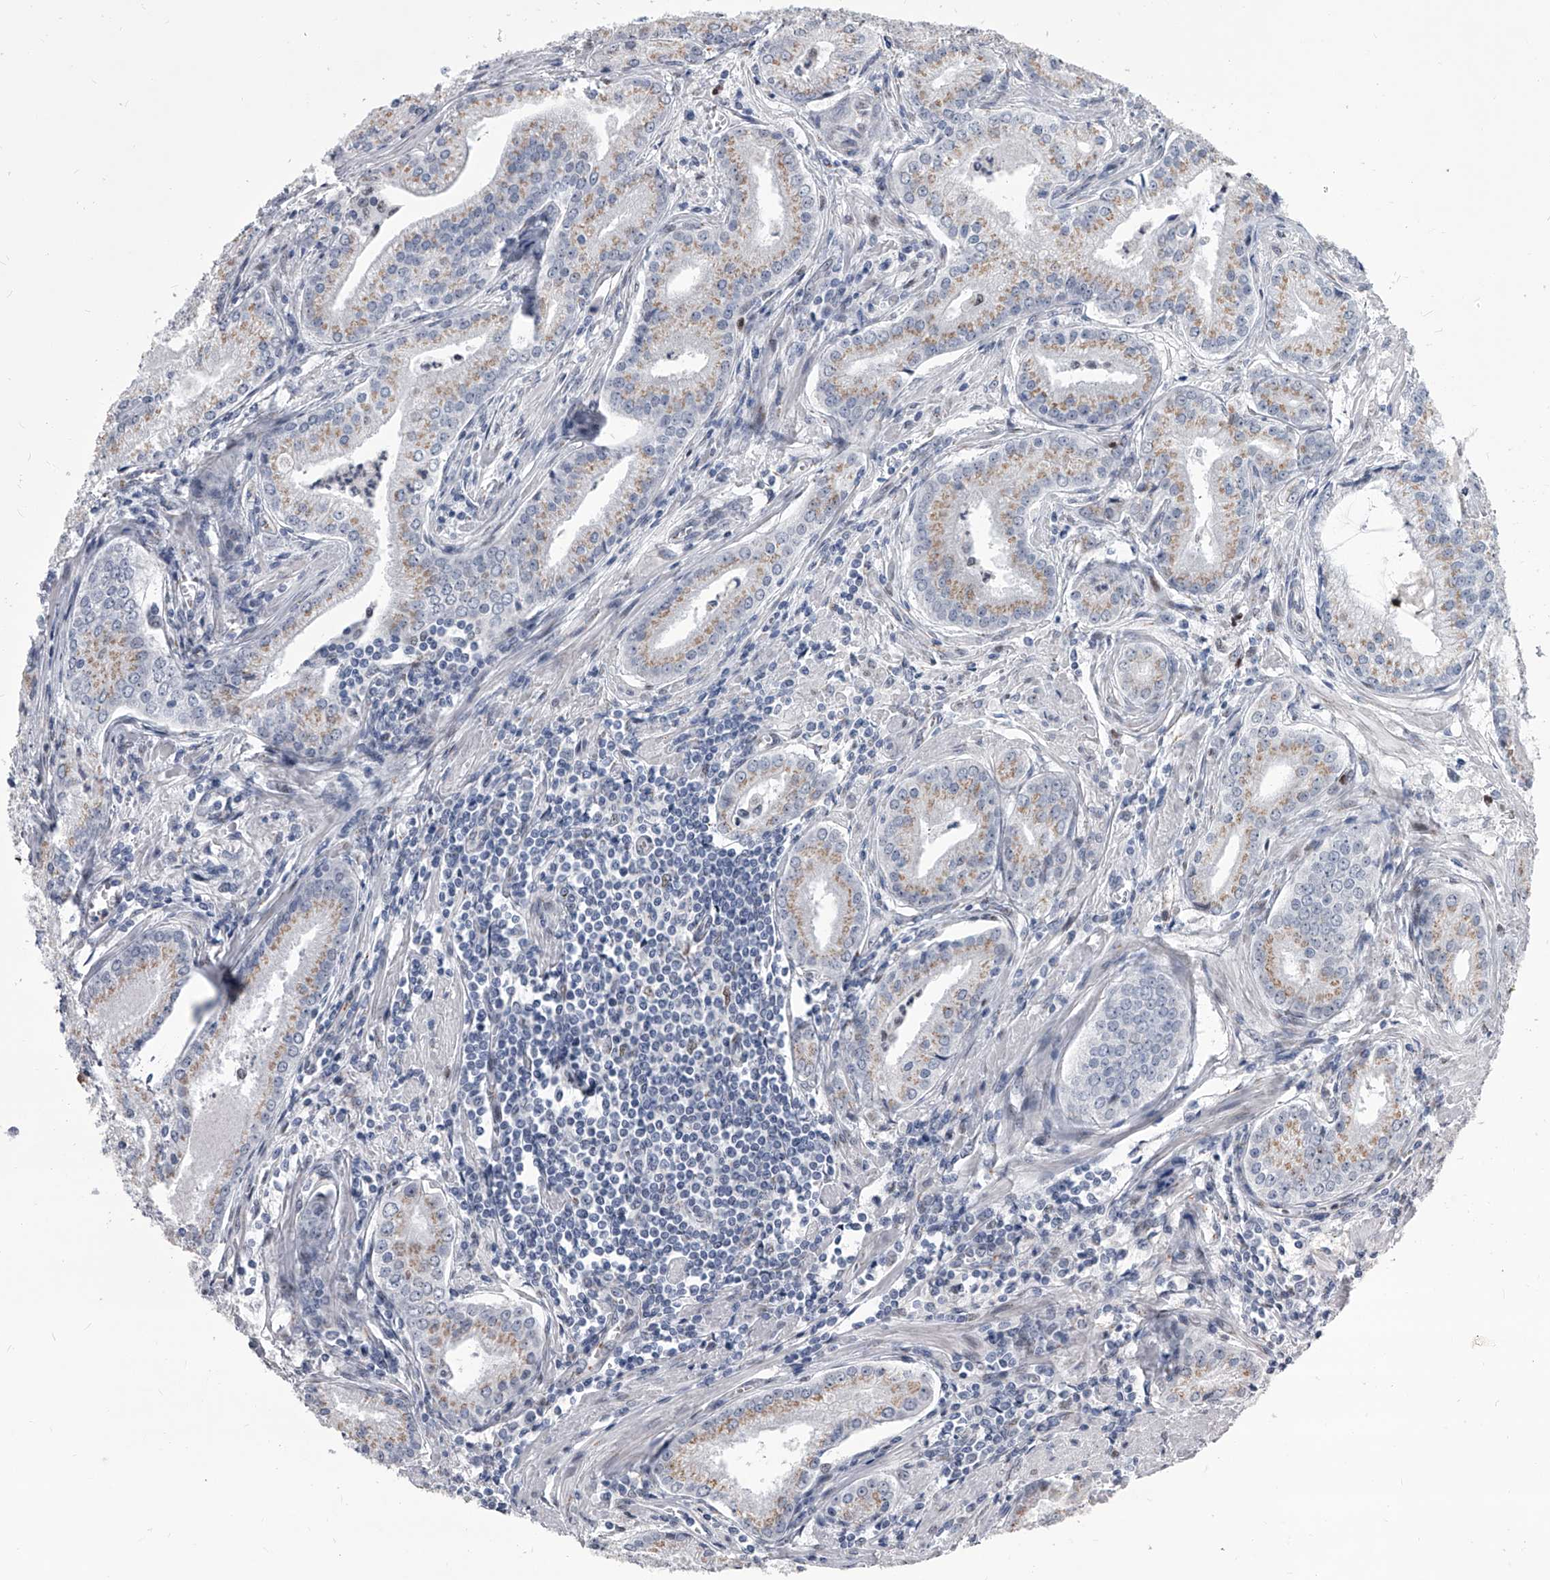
{"staining": {"intensity": "weak", "quantity": "25%-75%", "location": "cytoplasmic/membranous"}, "tissue": "prostate cancer", "cell_type": "Tumor cells", "image_type": "cancer", "snomed": [{"axis": "morphology", "description": "Adenocarcinoma, Low grade"}, {"axis": "topography", "description": "Prostate"}], "caption": "An image of human prostate cancer stained for a protein displays weak cytoplasmic/membranous brown staining in tumor cells. (DAB (3,3'-diaminobenzidine) IHC, brown staining for protein, blue staining for nuclei).", "gene": "EVA1C", "patient": {"sex": "male", "age": 54}}